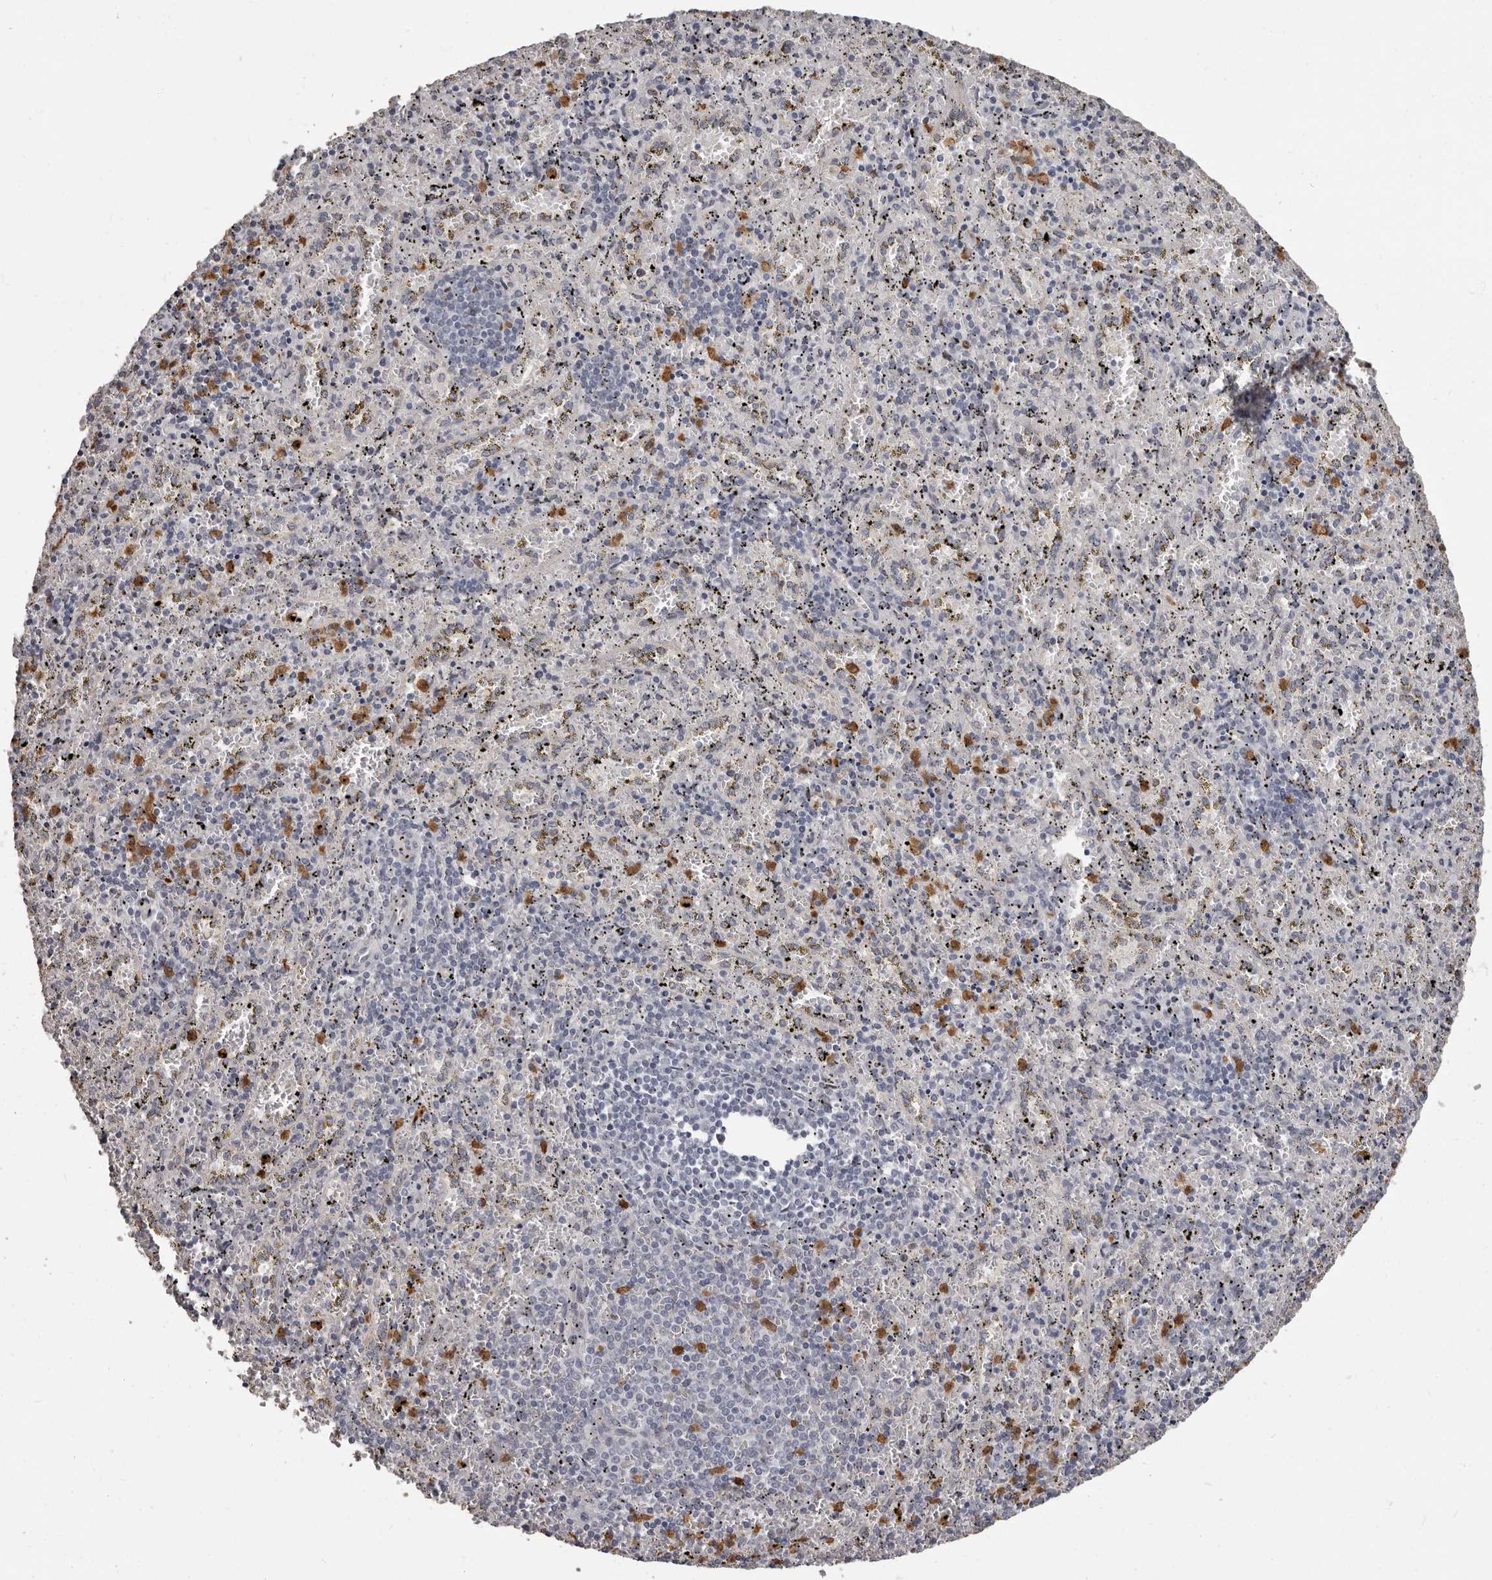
{"staining": {"intensity": "strong", "quantity": "25%-75%", "location": "cytoplasmic/membranous"}, "tissue": "spleen", "cell_type": "Cells in red pulp", "image_type": "normal", "snomed": [{"axis": "morphology", "description": "Normal tissue, NOS"}, {"axis": "topography", "description": "Spleen"}], "caption": "Immunohistochemistry of normal human spleen demonstrates high levels of strong cytoplasmic/membranous staining in approximately 25%-75% of cells in red pulp.", "gene": "GPR157", "patient": {"sex": "male", "age": 11}}